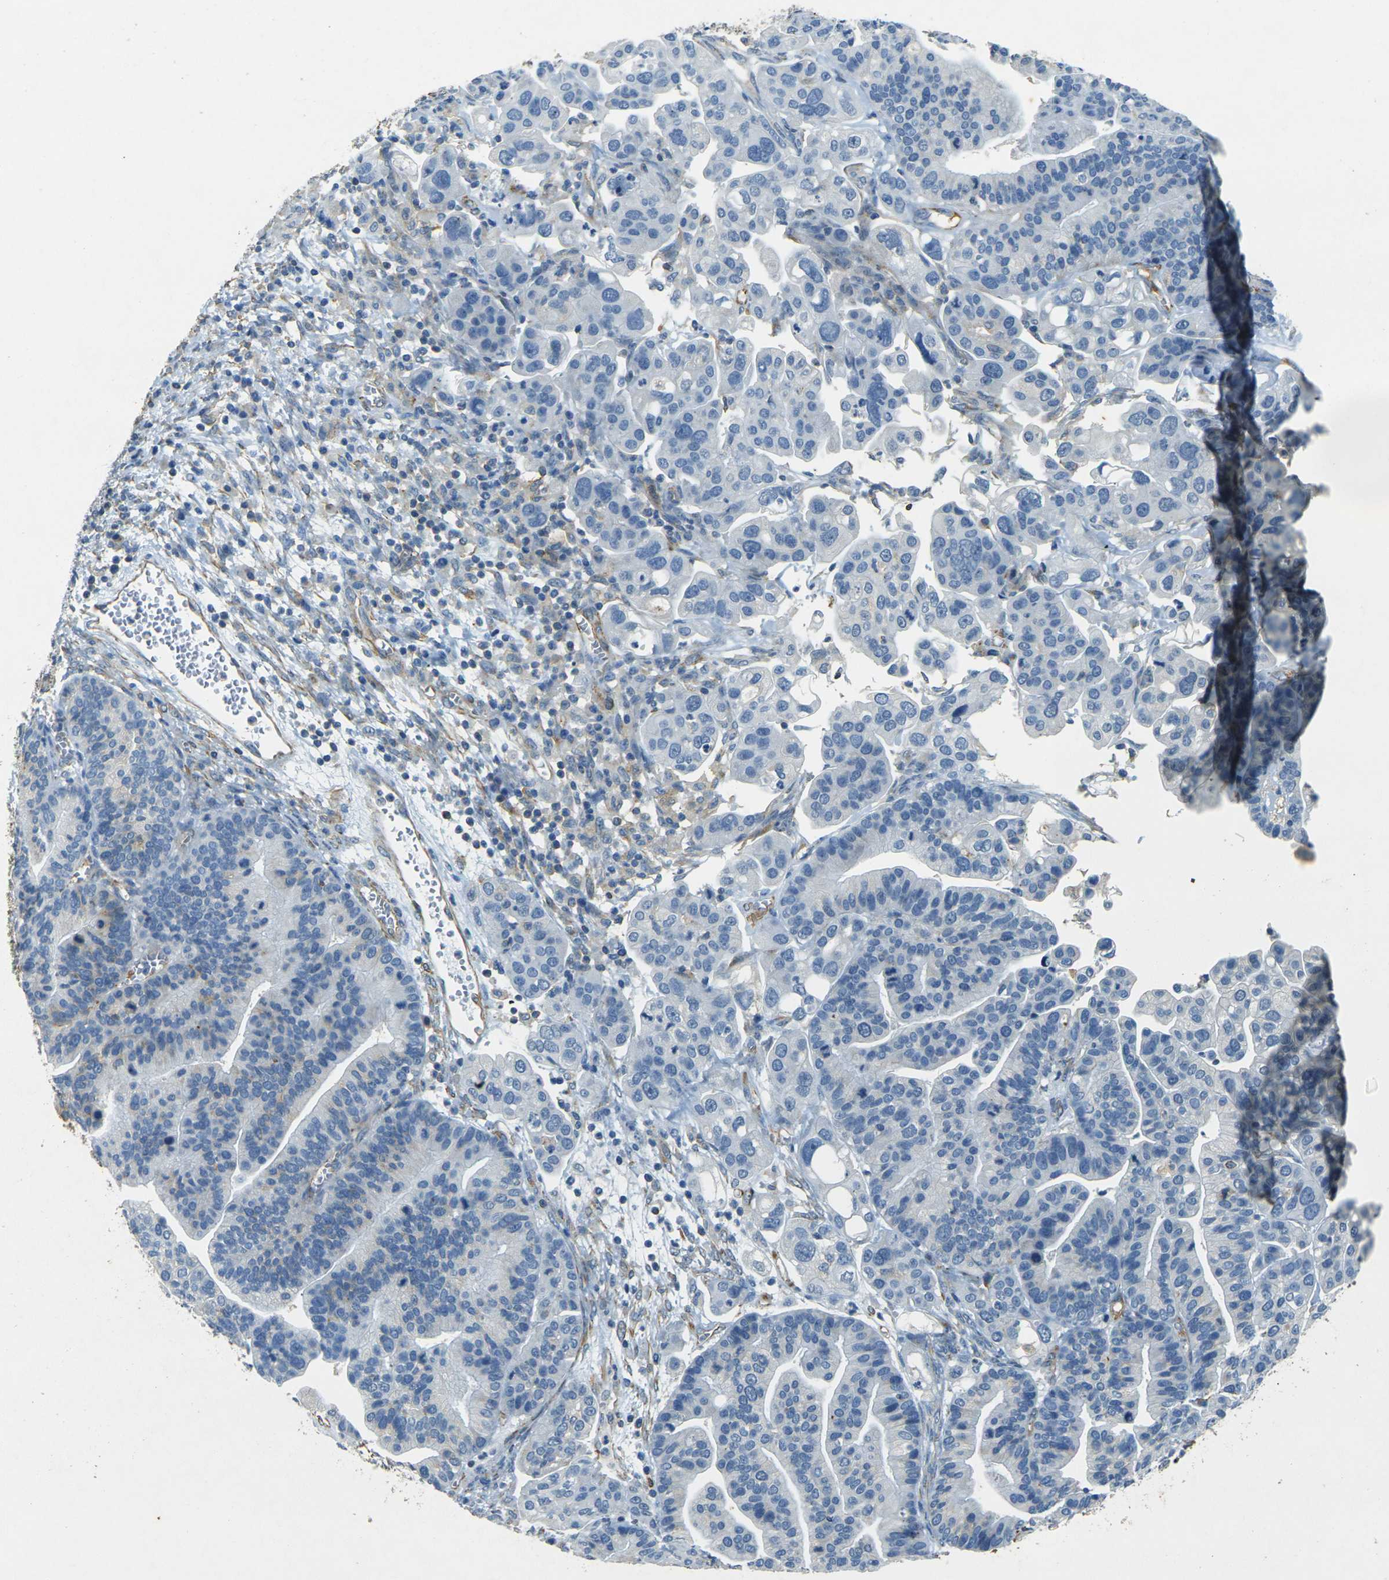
{"staining": {"intensity": "weak", "quantity": "<25%", "location": "cytoplasmic/membranous"}, "tissue": "ovarian cancer", "cell_type": "Tumor cells", "image_type": "cancer", "snomed": [{"axis": "morphology", "description": "Cystadenocarcinoma, serous, NOS"}, {"axis": "topography", "description": "Ovary"}], "caption": "Immunohistochemistry (IHC) of ovarian serous cystadenocarcinoma reveals no positivity in tumor cells.", "gene": "SORT1", "patient": {"sex": "female", "age": 56}}